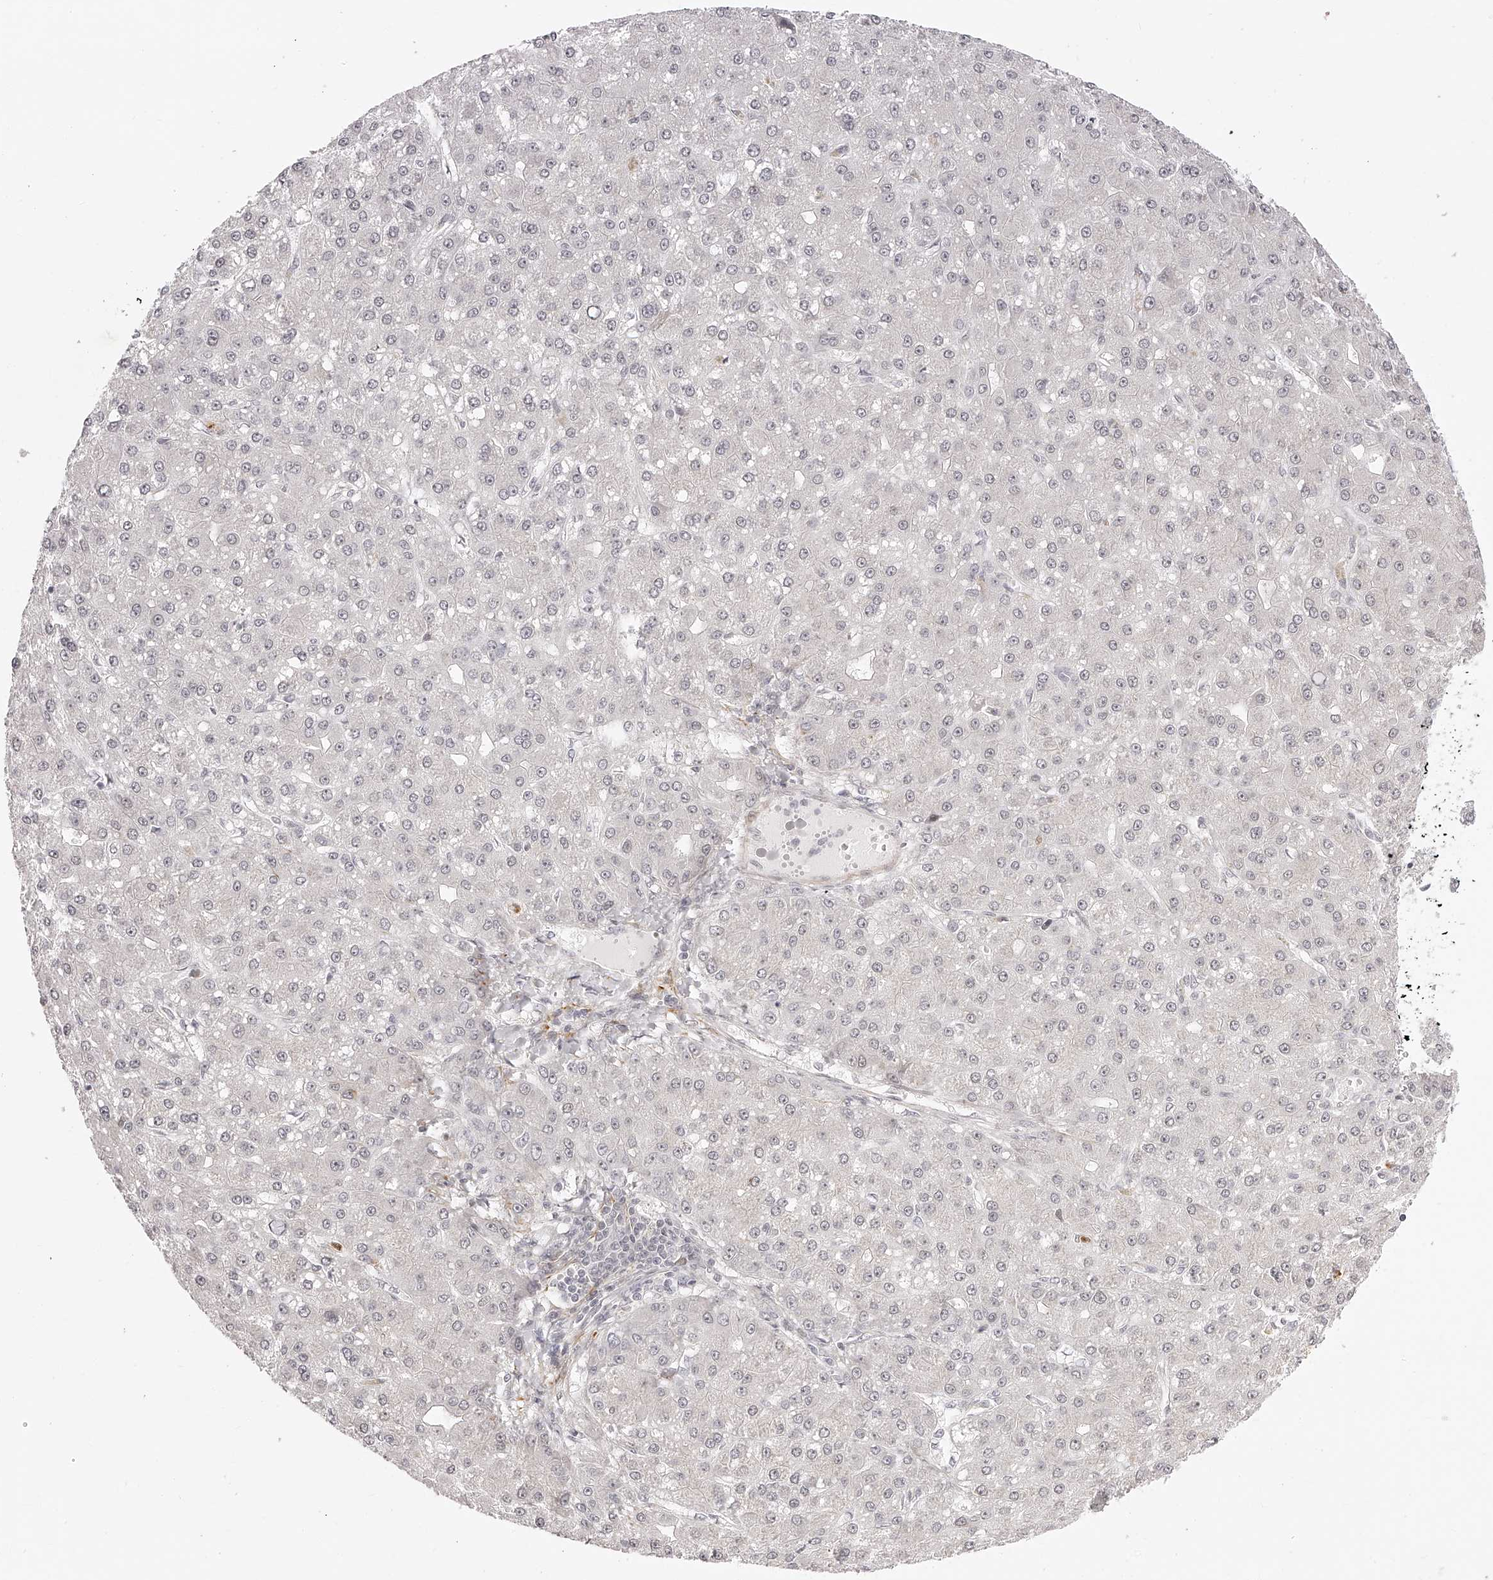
{"staining": {"intensity": "weak", "quantity": "<25%", "location": "nuclear"}, "tissue": "liver cancer", "cell_type": "Tumor cells", "image_type": "cancer", "snomed": [{"axis": "morphology", "description": "Carcinoma, Hepatocellular, NOS"}, {"axis": "topography", "description": "Liver"}], "caption": "A photomicrograph of human liver hepatocellular carcinoma is negative for staining in tumor cells.", "gene": "PLEKHG1", "patient": {"sex": "male", "age": 67}}